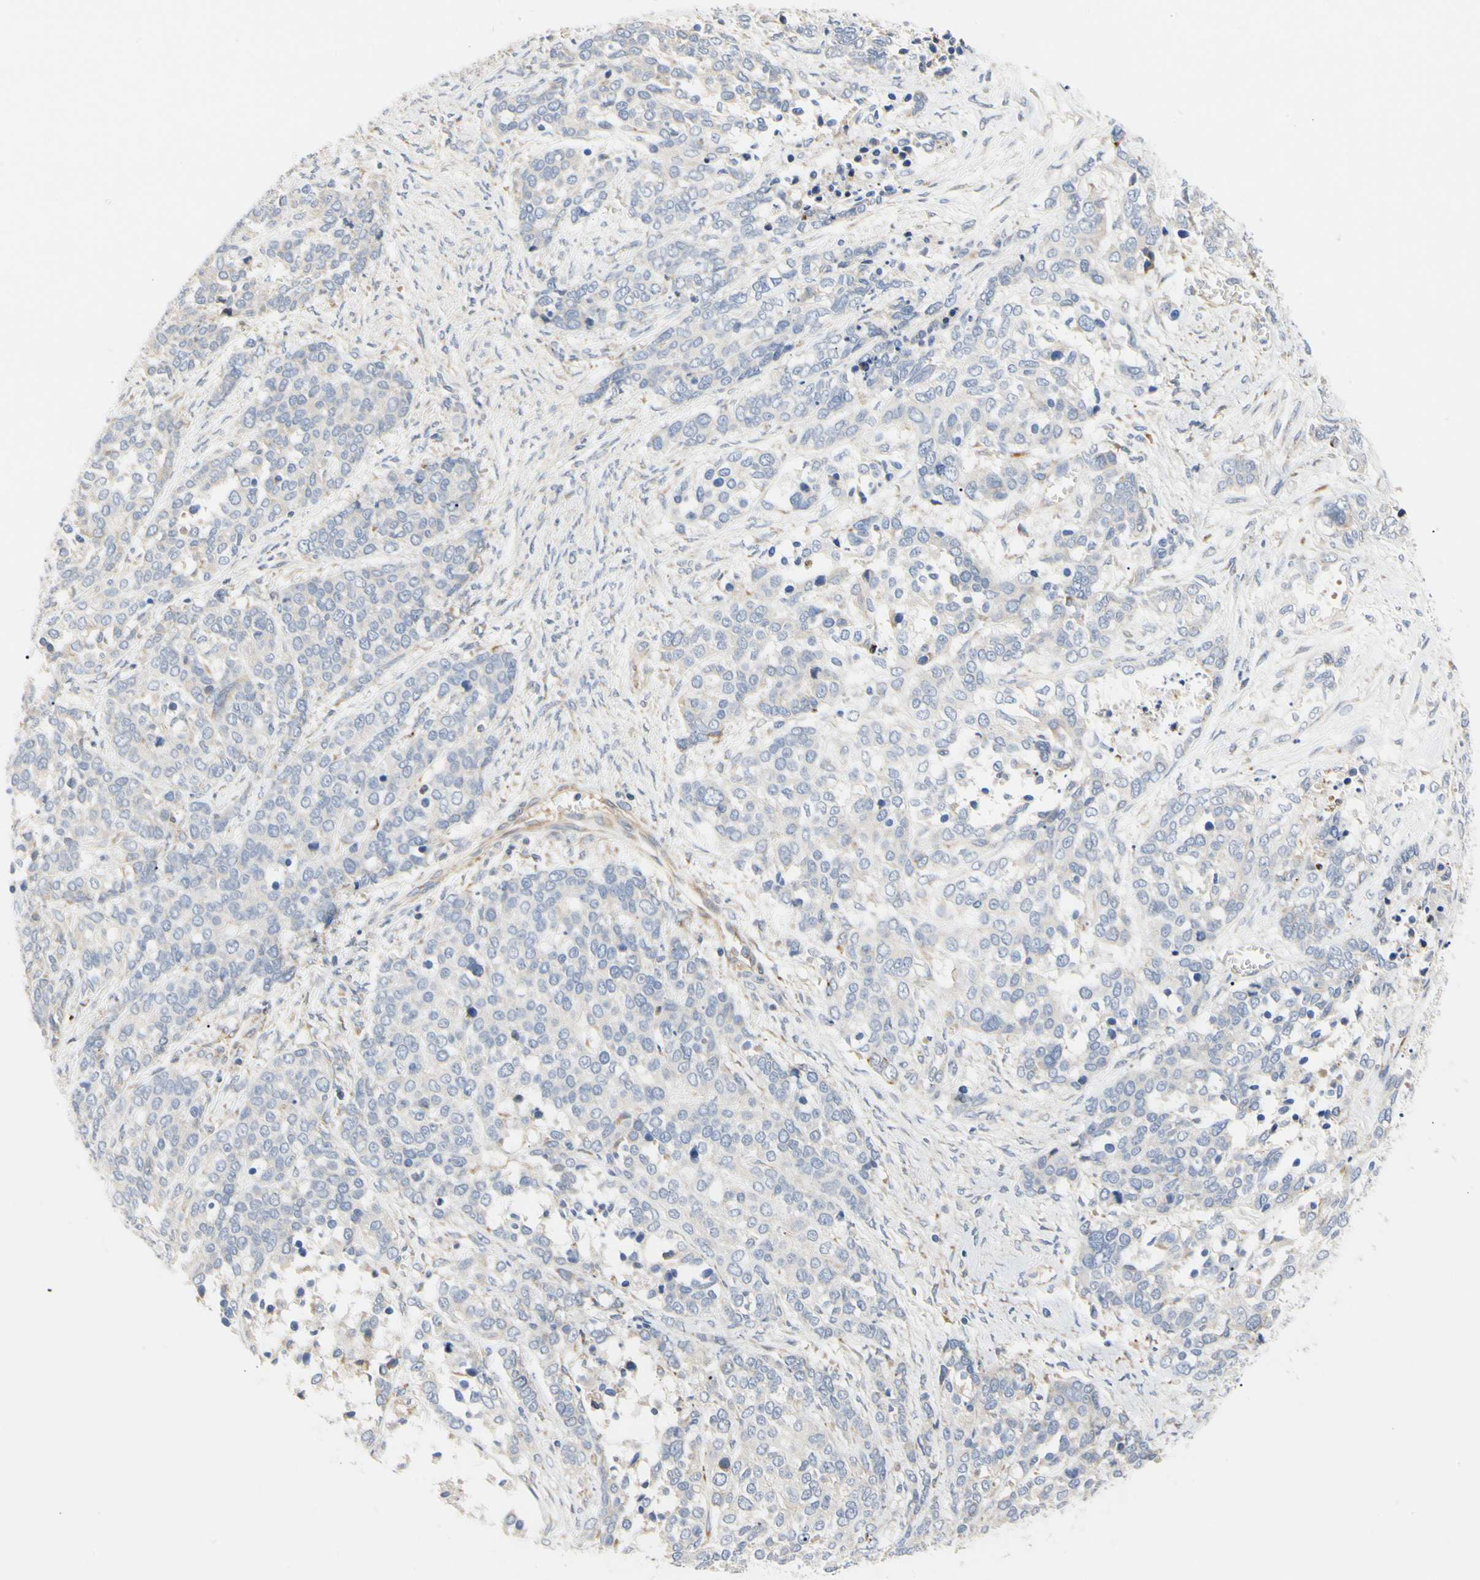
{"staining": {"intensity": "negative", "quantity": "none", "location": "none"}, "tissue": "ovarian cancer", "cell_type": "Tumor cells", "image_type": "cancer", "snomed": [{"axis": "morphology", "description": "Cystadenocarcinoma, serous, NOS"}, {"axis": "topography", "description": "Ovary"}], "caption": "This image is of ovarian serous cystadenocarcinoma stained with immunohistochemistry (IHC) to label a protein in brown with the nuclei are counter-stained blue. There is no positivity in tumor cells. (Brightfield microscopy of DAB (3,3'-diaminobenzidine) immunohistochemistry at high magnification).", "gene": "ZNF236", "patient": {"sex": "female", "age": 44}}